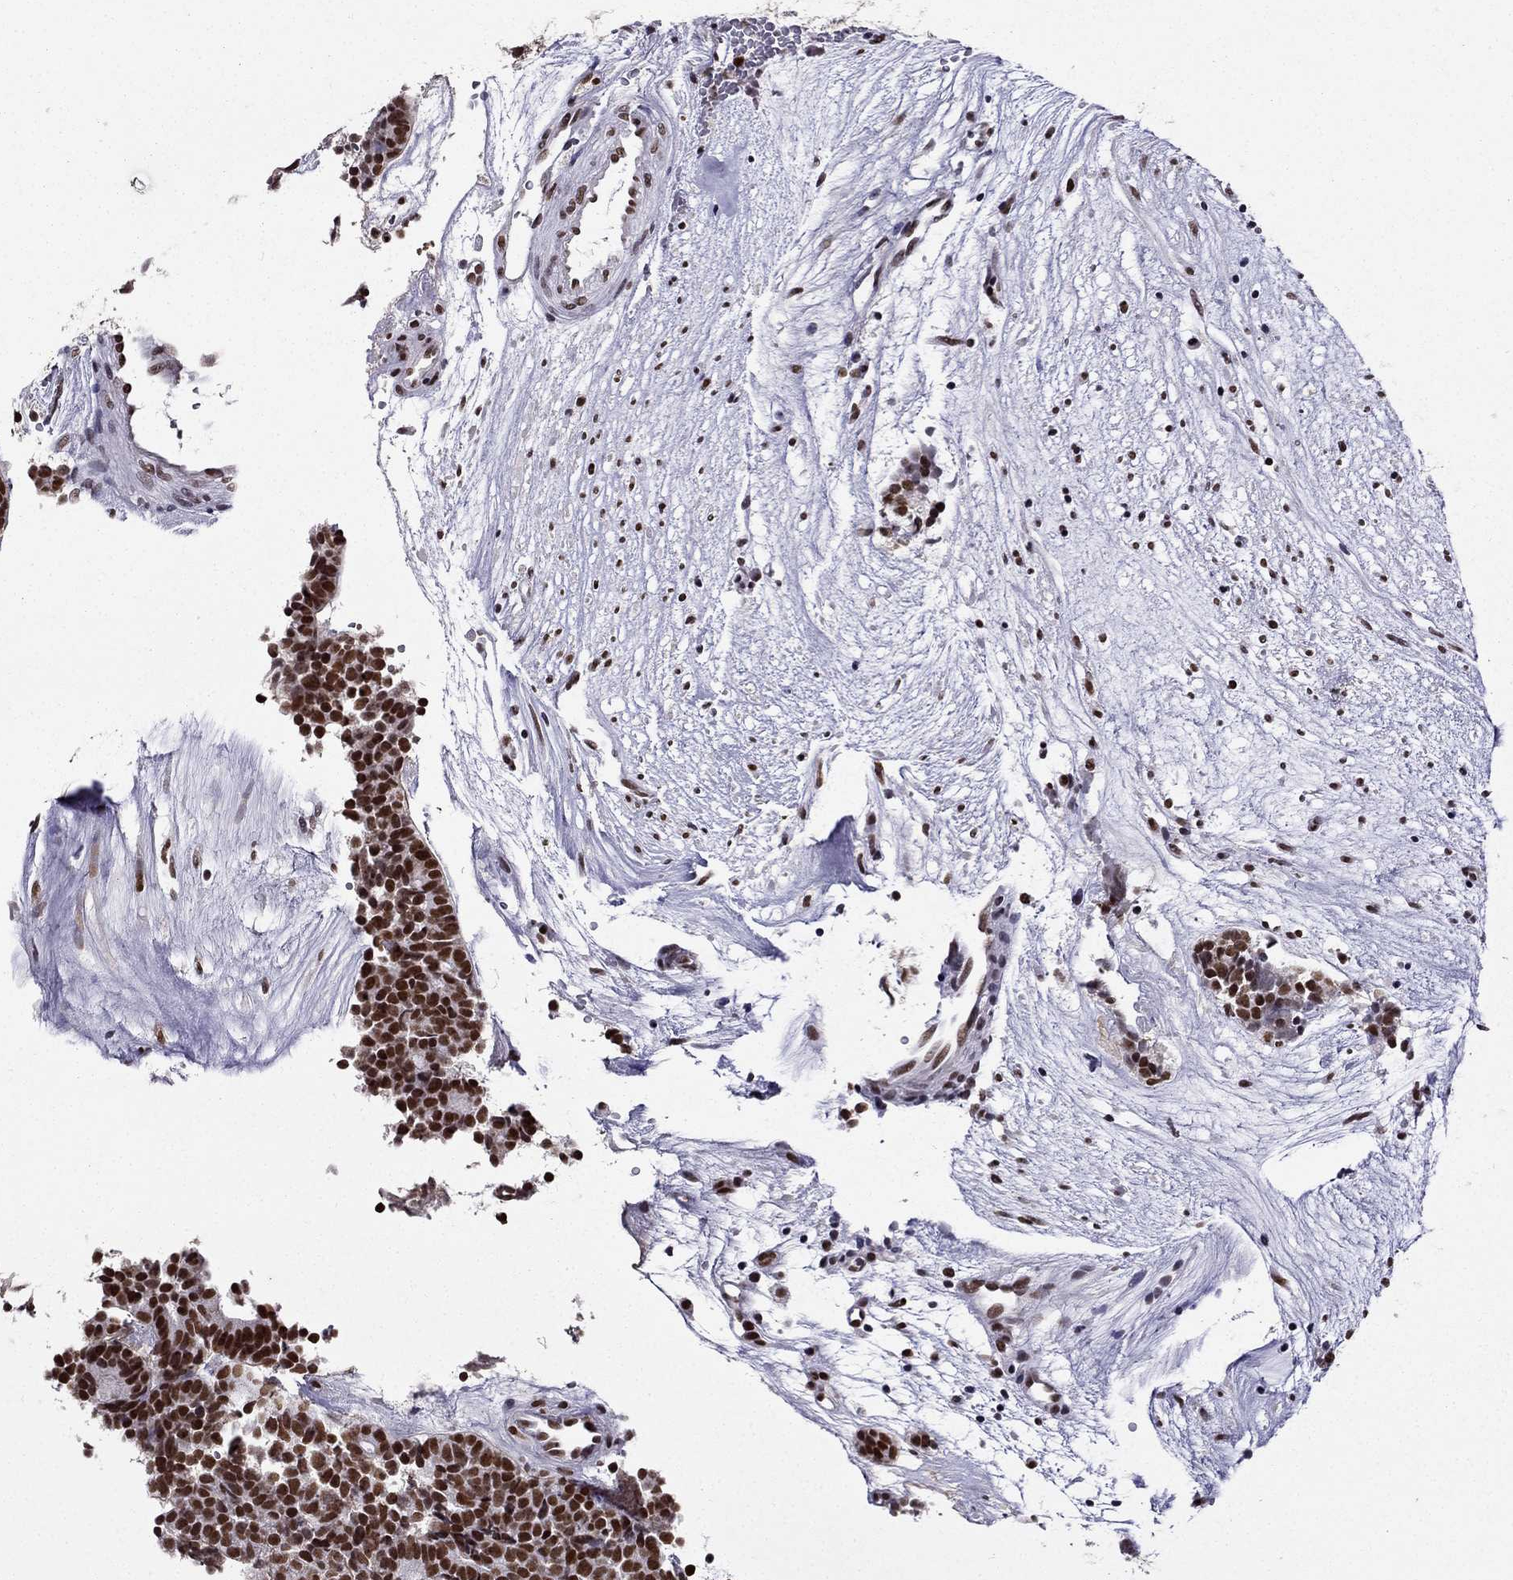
{"staining": {"intensity": "strong", "quantity": ">75%", "location": "nuclear"}, "tissue": "head and neck cancer", "cell_type": "Tumor cells", "image_type": "cancer", "snomed": [{"axis": "morphology", "description": "Adenocarcinoma, NOS"}, {"axis": "topography", "description": "Head-Neck"}], "caption": "IHC image of neoplastic tissue: human head and neck cancer stained using immunohistochemistry (IHC) displays high levels of strong protein expression localized specifically in the nuclear of tumor cells, appearing as a nuclear brown color.", "gene": "ZNF420", "patient": {"sex": "female", "age": 81}}